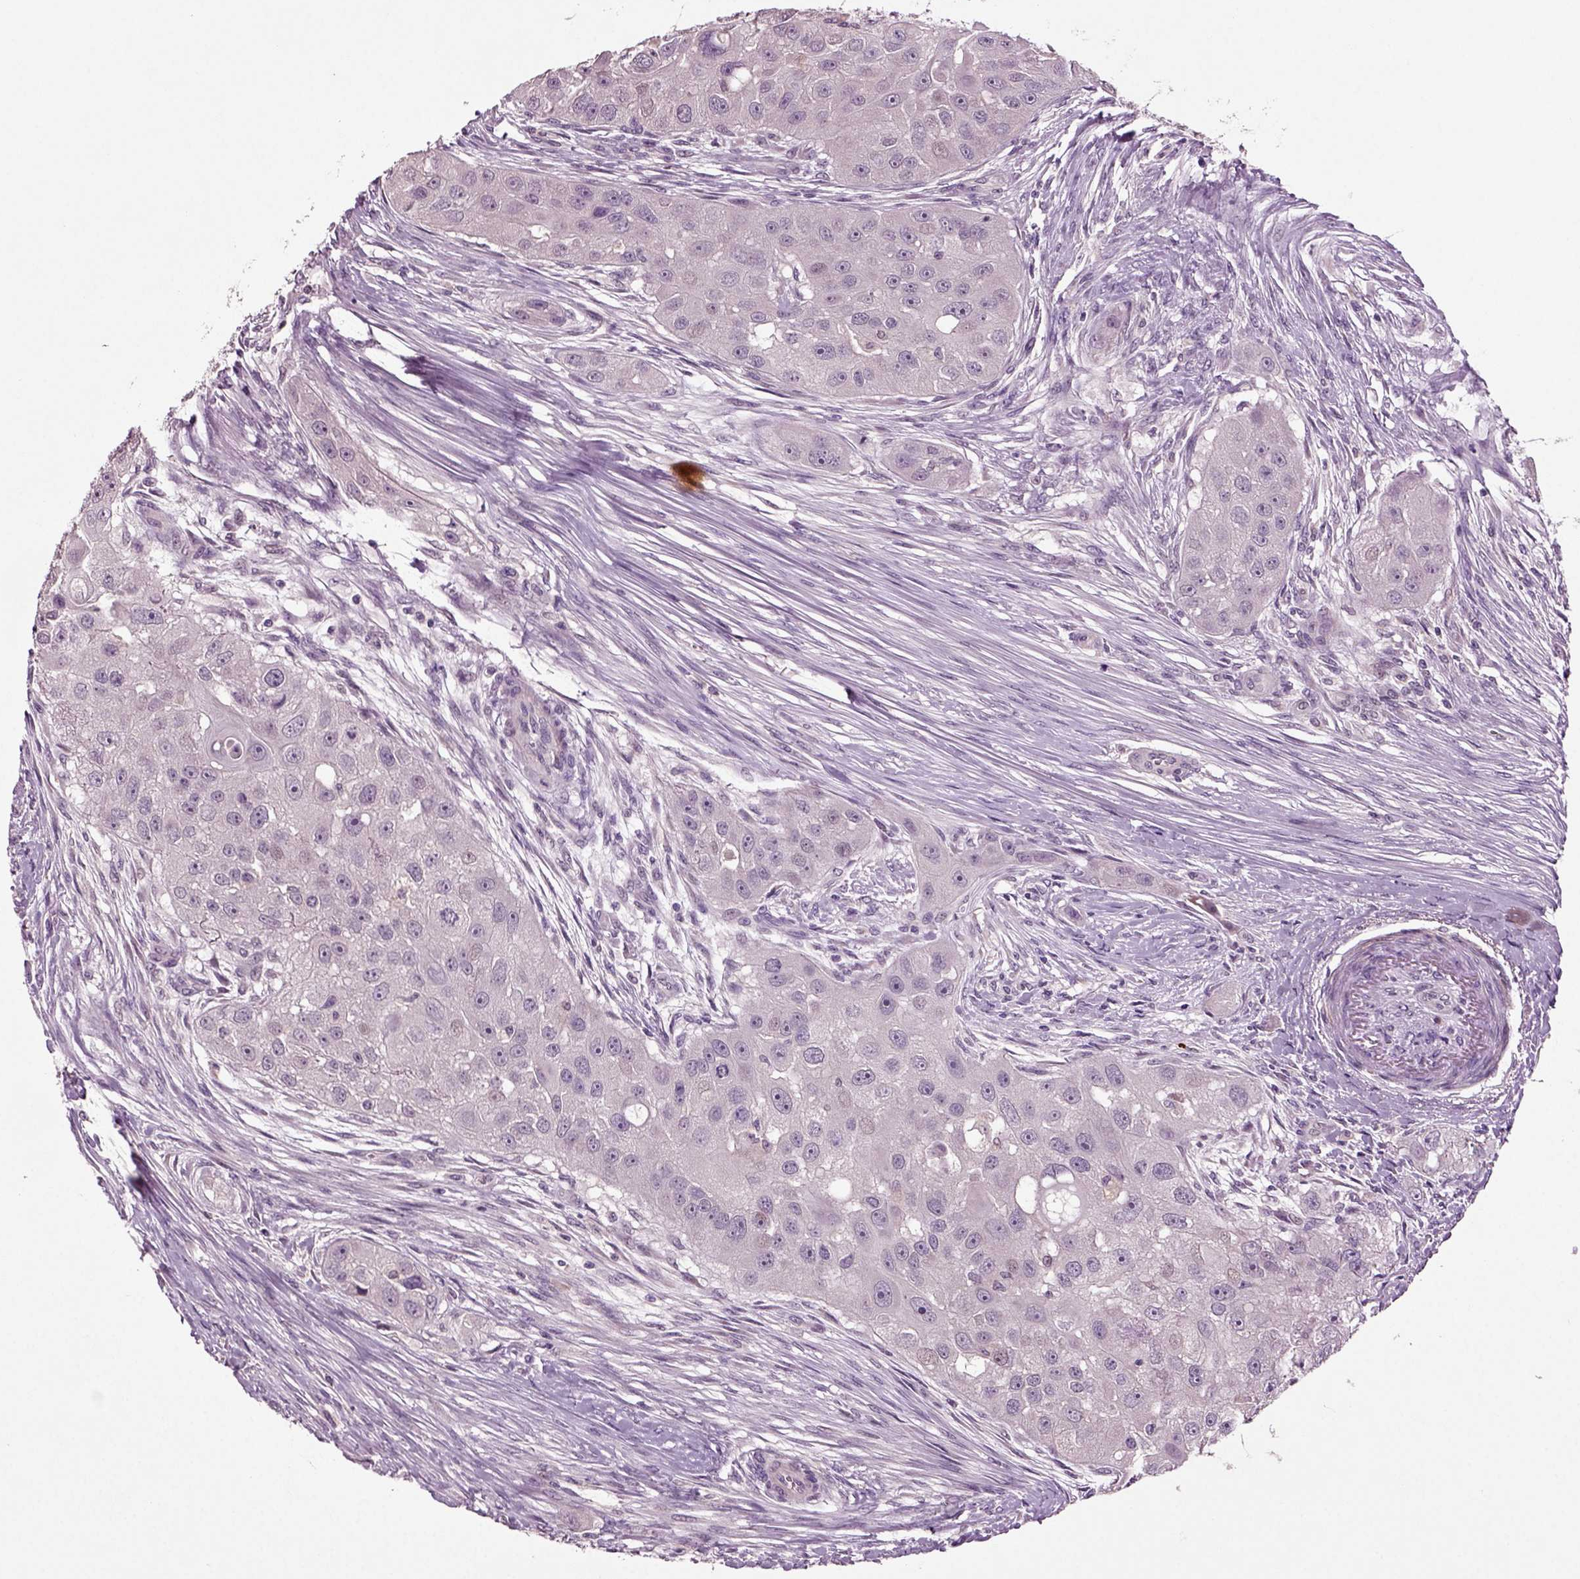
{"staining": {"intensity": "negative", "quantity": "none", "location": "none"}, "tissue": "head and neck cancer", "cell_type": "Tumor cells", "image_type": "cancer", "snomed": [{"axis": "morphology", "description": "Normal tissue, NOS"}, {"axis": "morphology", "description": "Squamous cell carcinoma, NOS"}, {"axis": "topography", "description": "Skeletal muscle"}, {"axis": "topography", "description": "Head-Neck"}], "caption": "Human head and neck cancer stained for a protein using immunohistochemistry exhibits no staining in tumor cells.", "gene": "SLC17A6", "patient": {"sex": "male", "age": 51}}